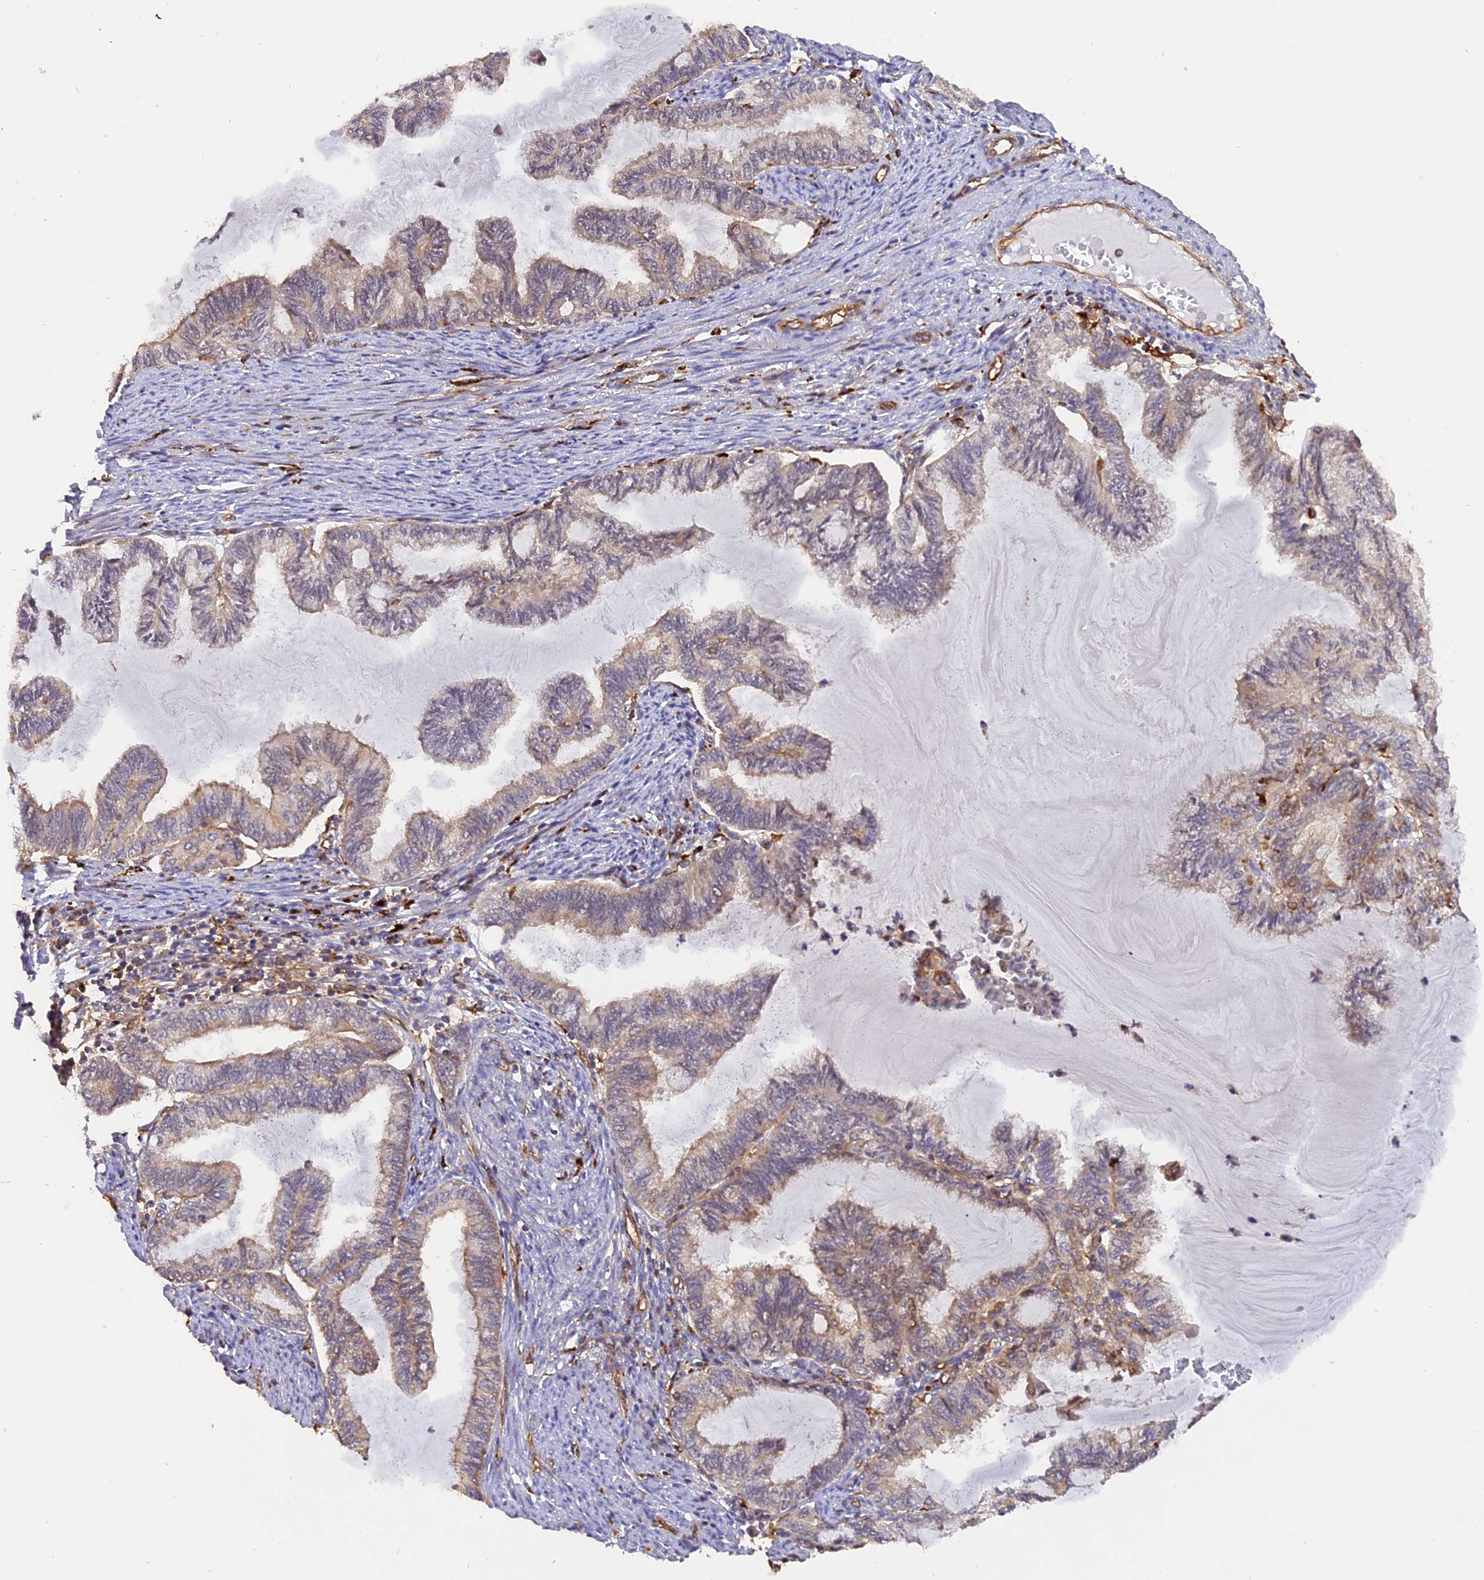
{"staining": {"intensity": "negative", "quantity": "none", "location": "none"}, "tissue": "endometrial cancer", "cell_type": "Tumor cells", "image_type": "cancer", "snomed": [{"axis": "morphology", "description": "Adenocarcinoma, NOS"}, {"axis": "topography", "description": "Endometrium"}], "caption": "The IHC micrograph has no significant positivity in tumor cells of endometrial cancer (adenocarcinoma) tissue. The staining is performed using DAB (3,3'-diaminobenzidine) brown chromogen with nuclei counter-stained in using hematoxylin.", "gene": "C5orf22", "patient": {"sex": "female", "age": 86}}